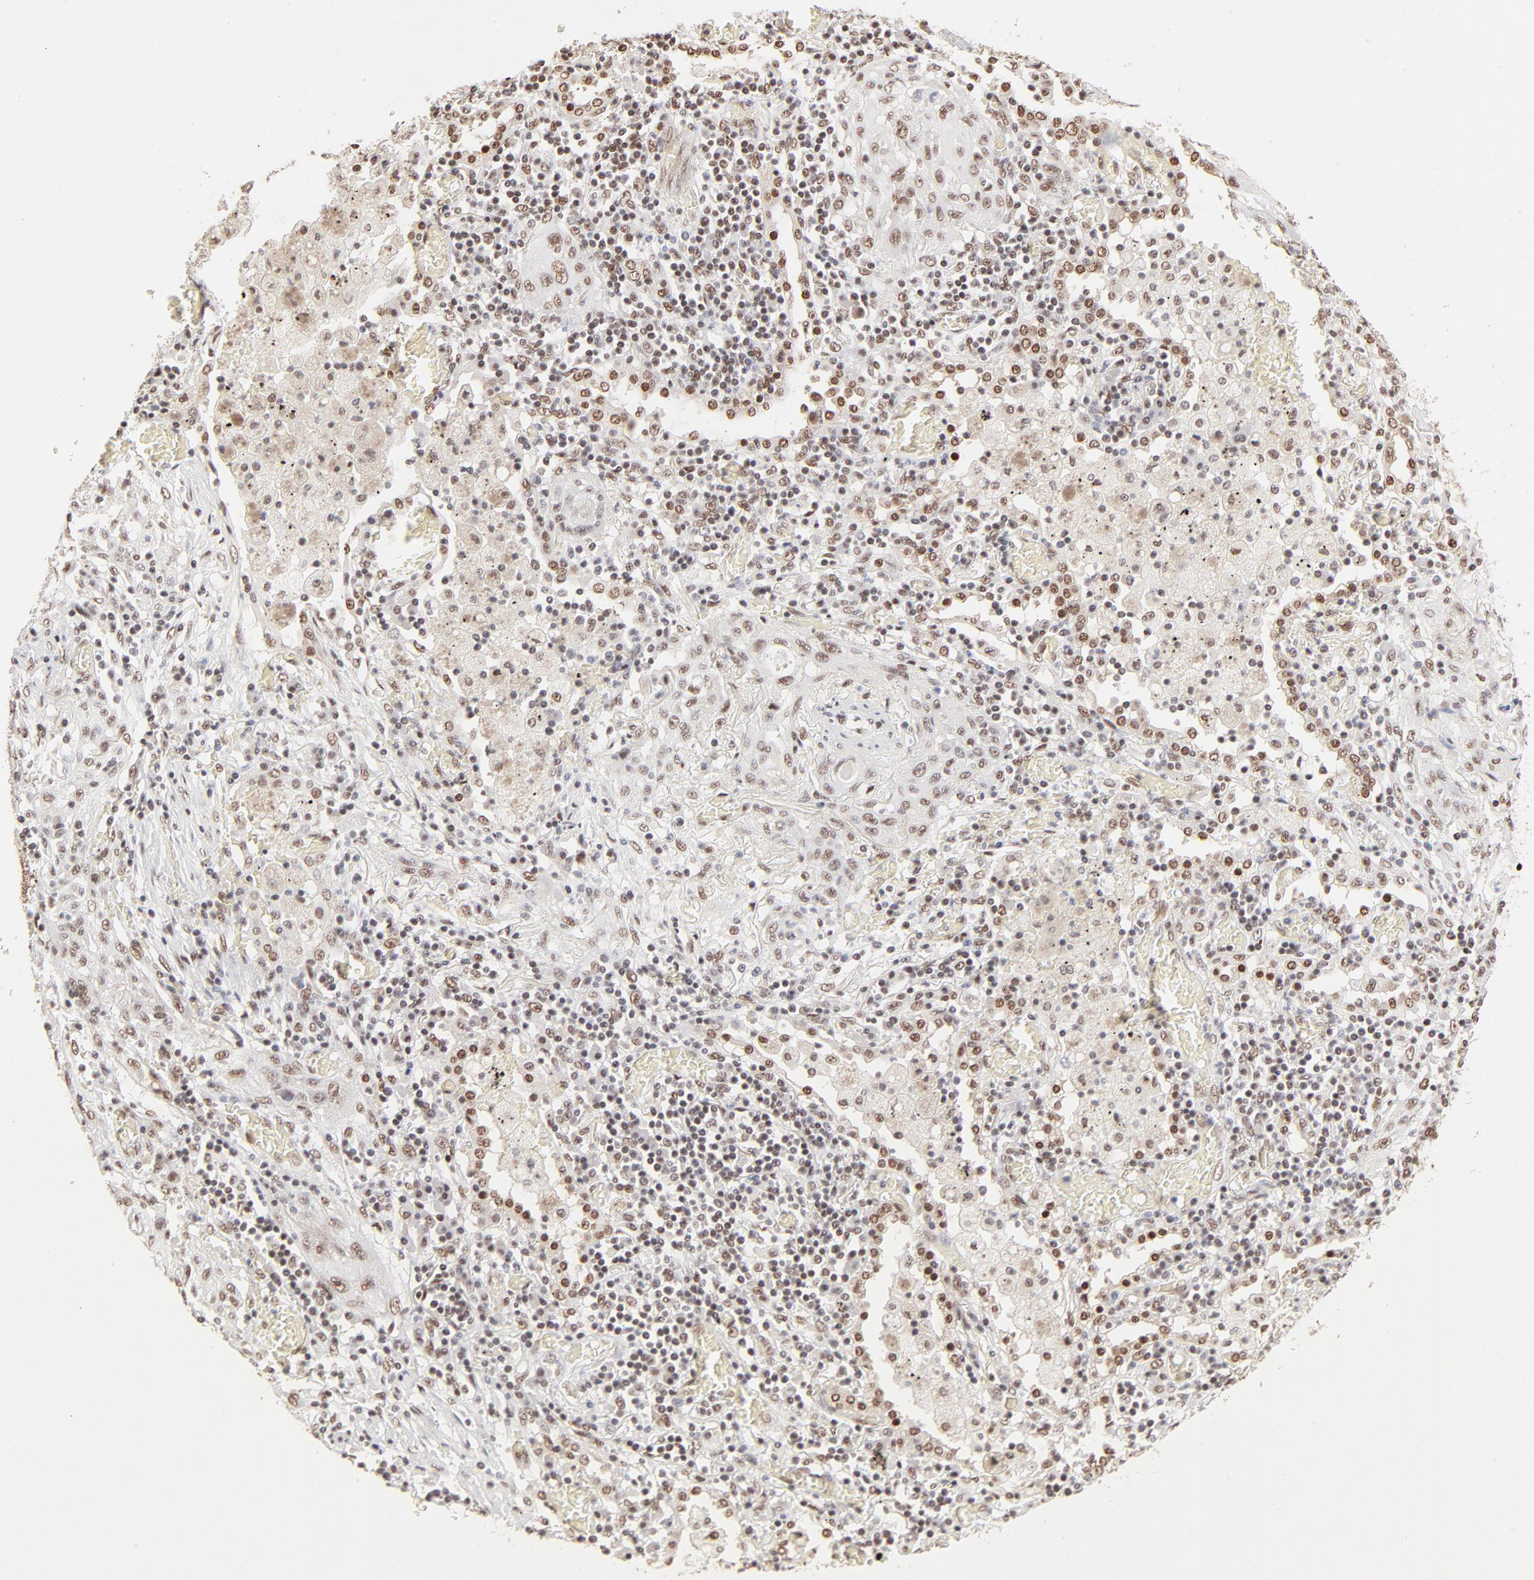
{"staining": {"intensity": "moderate", "quantity": ">75%", "location": "nuclear"}, "tissue": "lung cancer", "cell_type": "Tumor cells", "image_type": "cancer", "snomed": [{"axis": "morphology", "description": "Squamous cell carcinoma, NOS"}, {"axis": "topography", "description": "Lung"}], "caption": "The micrograph demonstrates immunohistochemical staining of squamous cell carcinoma (lung). There is moderate nuclear staining is present in approximately >75% of tumor cells. (DAB IHC, brown staining for protein, blue staining for nuclei).", "gene": "TARDBP", "patient": {"sex": "female", "age": 47}}